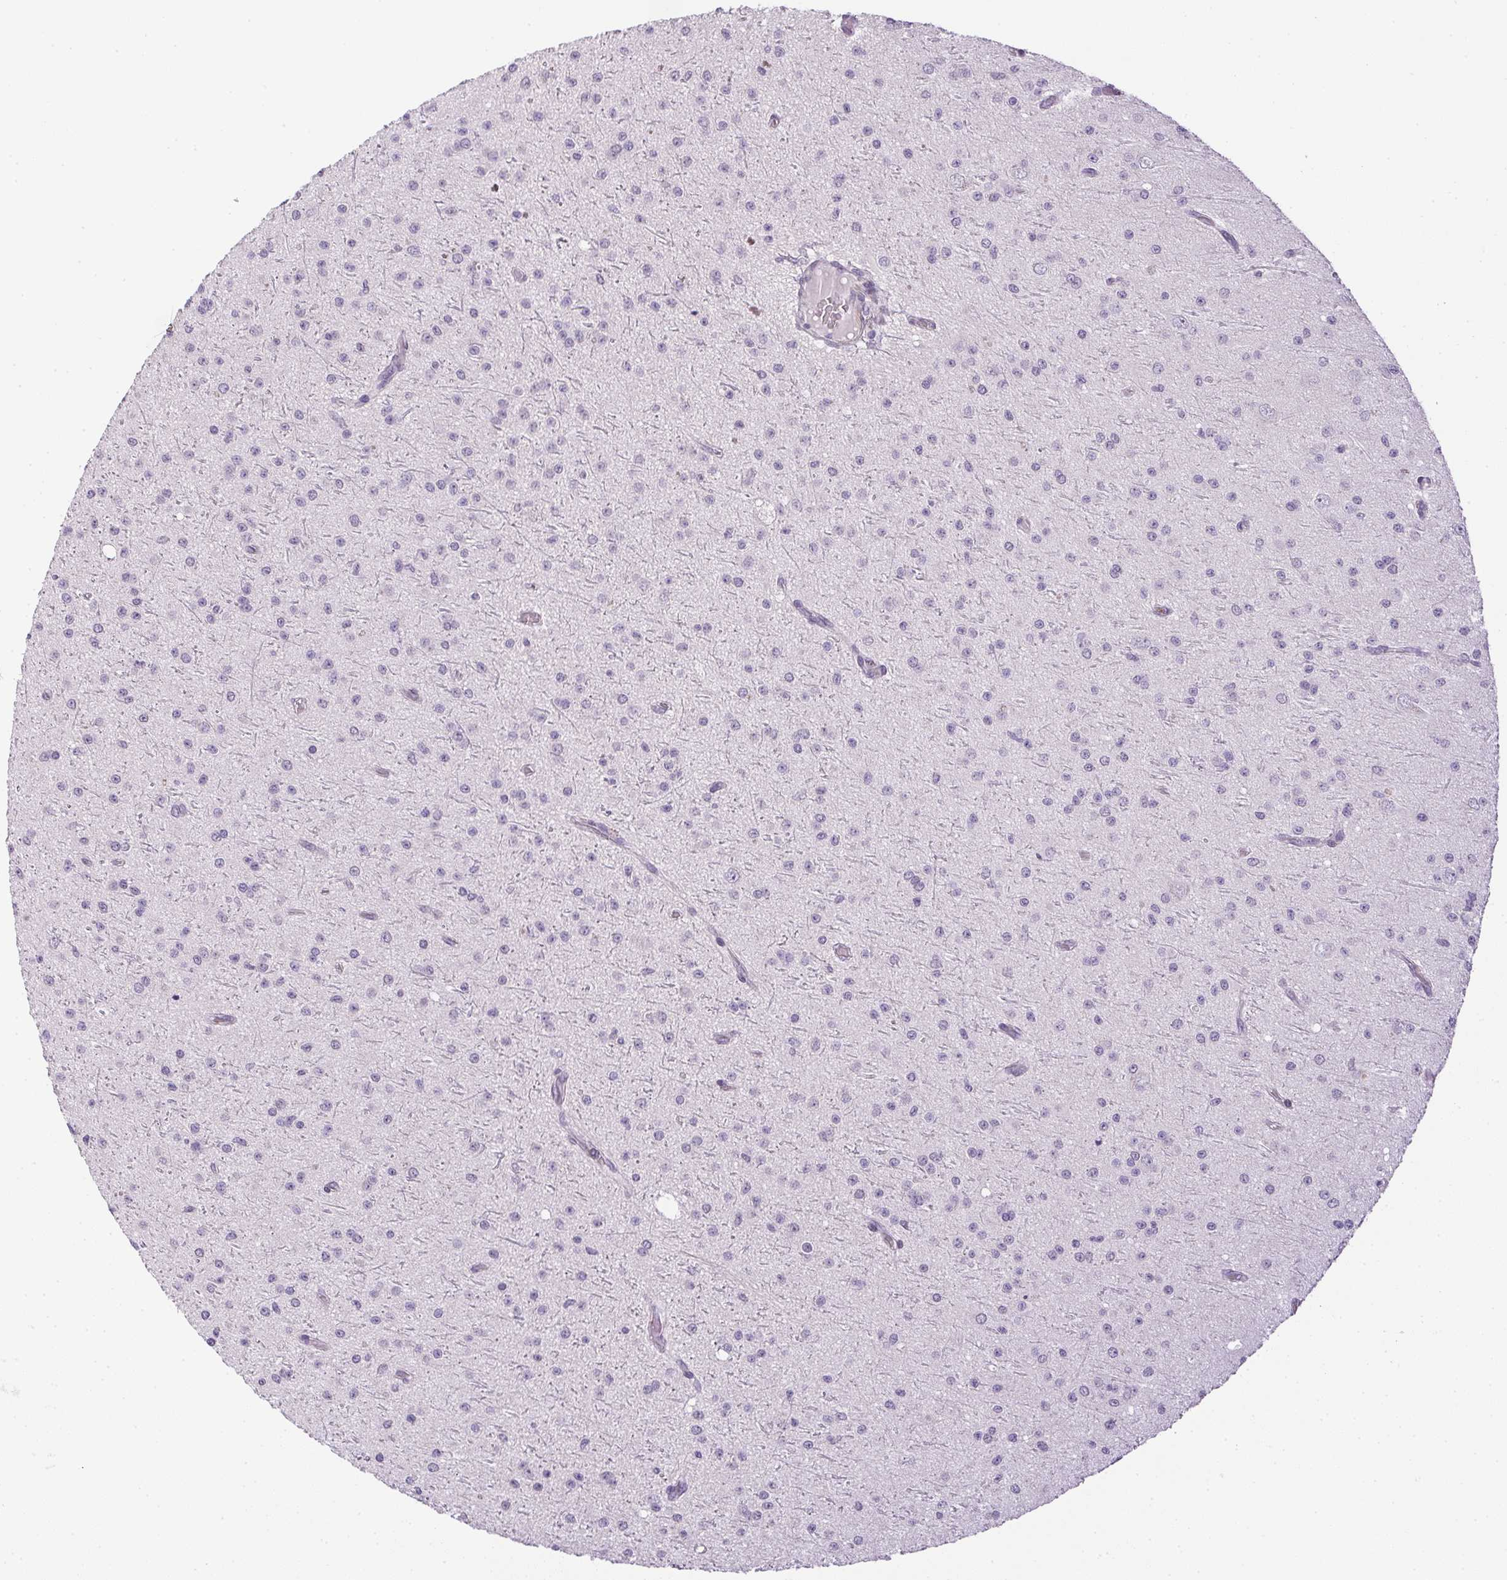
{"staining": {"intensity": "negative", "quantity": "none", "location": "none"}, "tissue": "glioma", "cell_type": "Tumor cells", "image_type": "cancer", "snomed": [{"axis": "morphology", "description": "Glioma, malignant, Low grade"}, {"axis": "topography", "description": "Brain"}], "caption": "Photomicrograph shows no significant protein positivity in tumor cells of malignant glioma (low-grade). (DAB IHC with hematoxylin counter stain).", "gene": "PRL", "patient": {"sex": "male", "age": 27}}